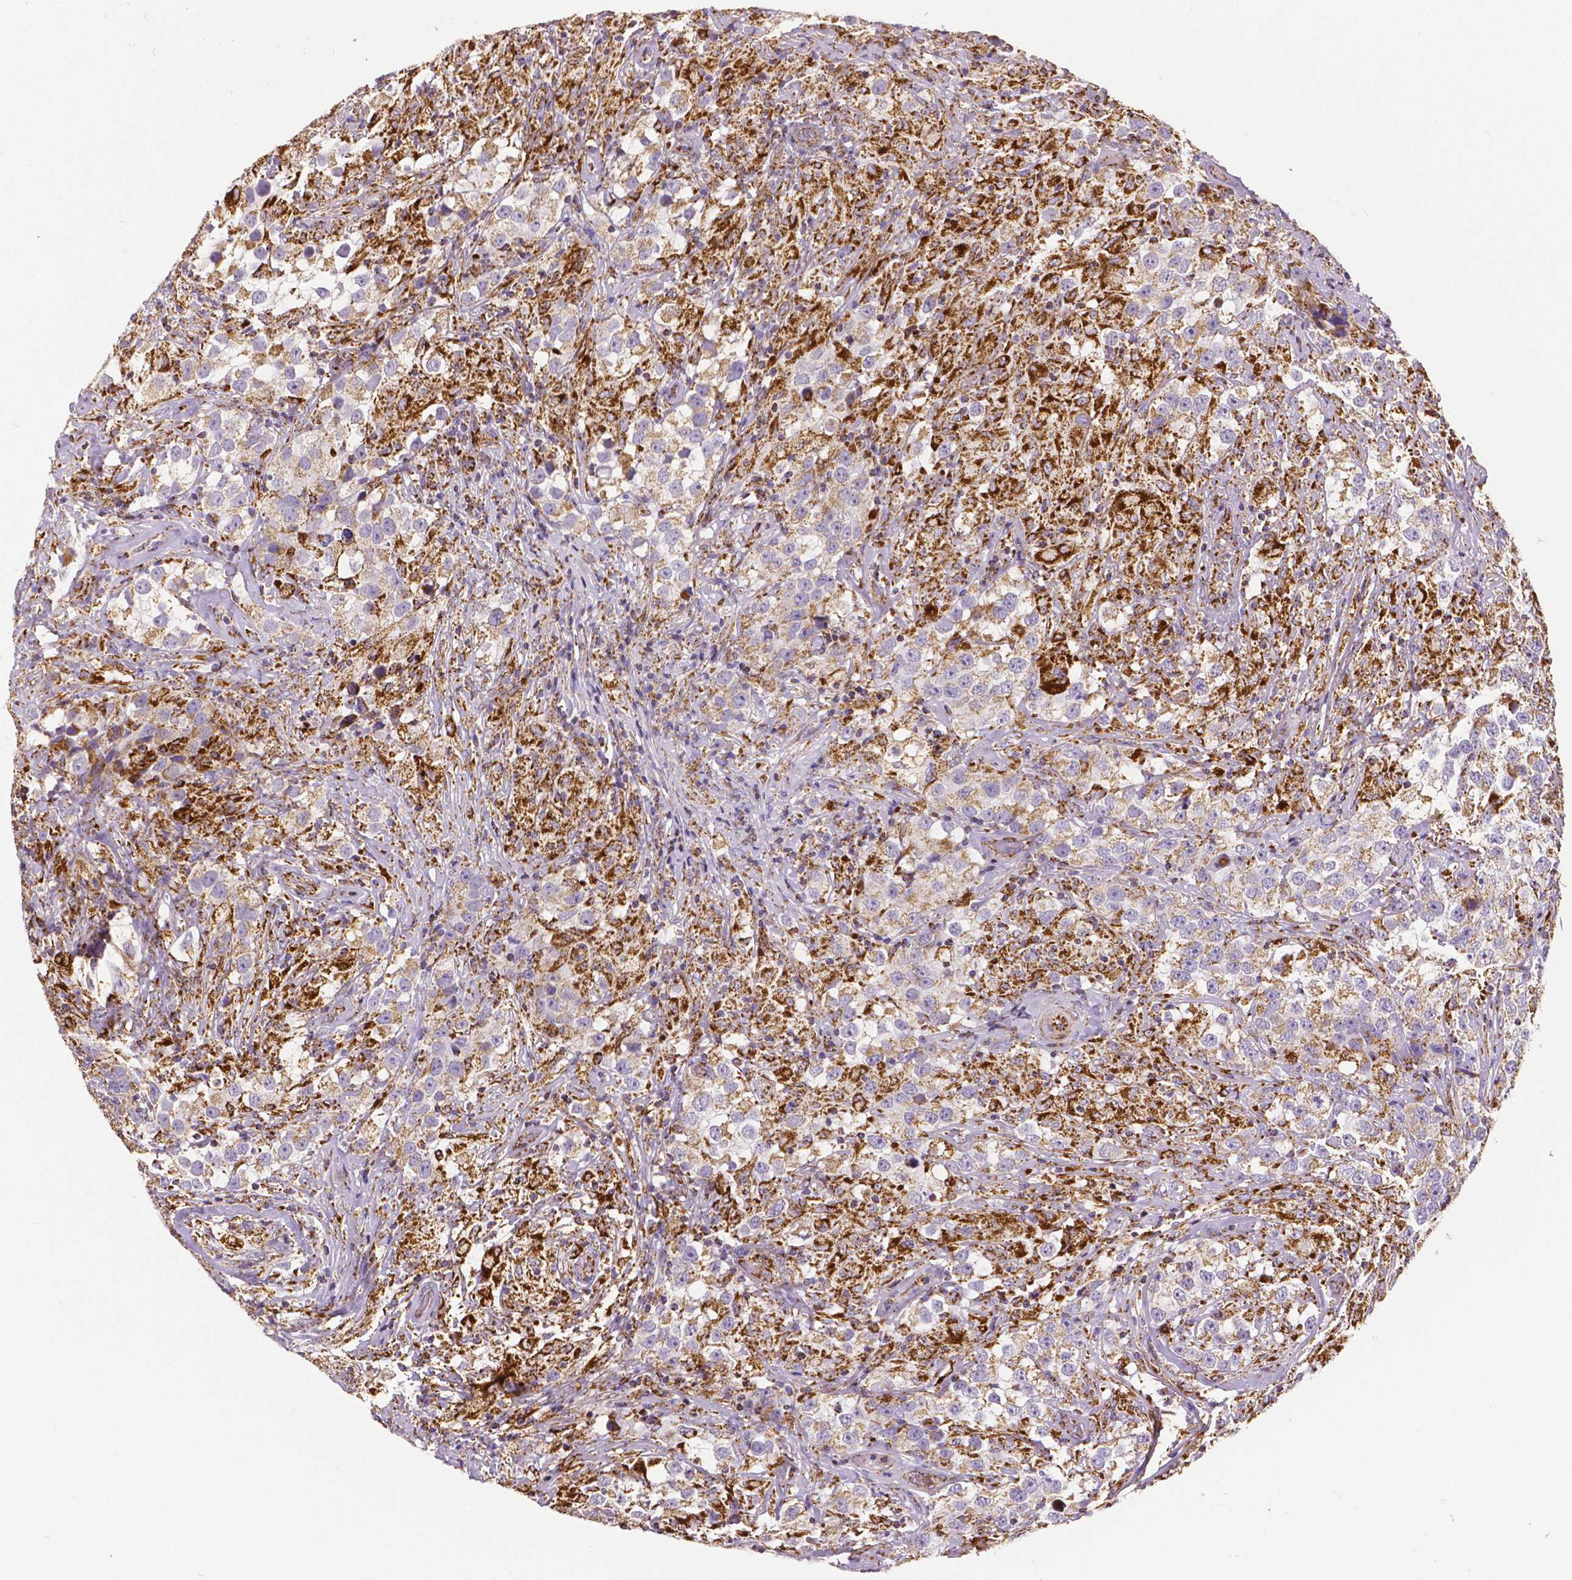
{"staining": {"intensity": "weak", "quantity": ">75%", "location": "cytoplasmic/membranous"}, "tissue": "testis cancer", "cell_type": "Tumor cells", "image_type": "cancer", "snomed": [{"axis": "morphology", "description": "Seminoma, NOS"}, {"axis": "topography", "description": "Testis"}], "caption": "IHC staining of testis seminoma, which shows low levels of weak cytoplasmic/membranous positivity in approximately >75% of tumor cells indicating weak cytoplasmic/membranous protein positivity. The staining was performed using DAB (brown) for protein detection and nuclei were counterstained in hematoxylin (blue).", "gene": "MACC1", "patient": {"sex": "male", "age": 46}}